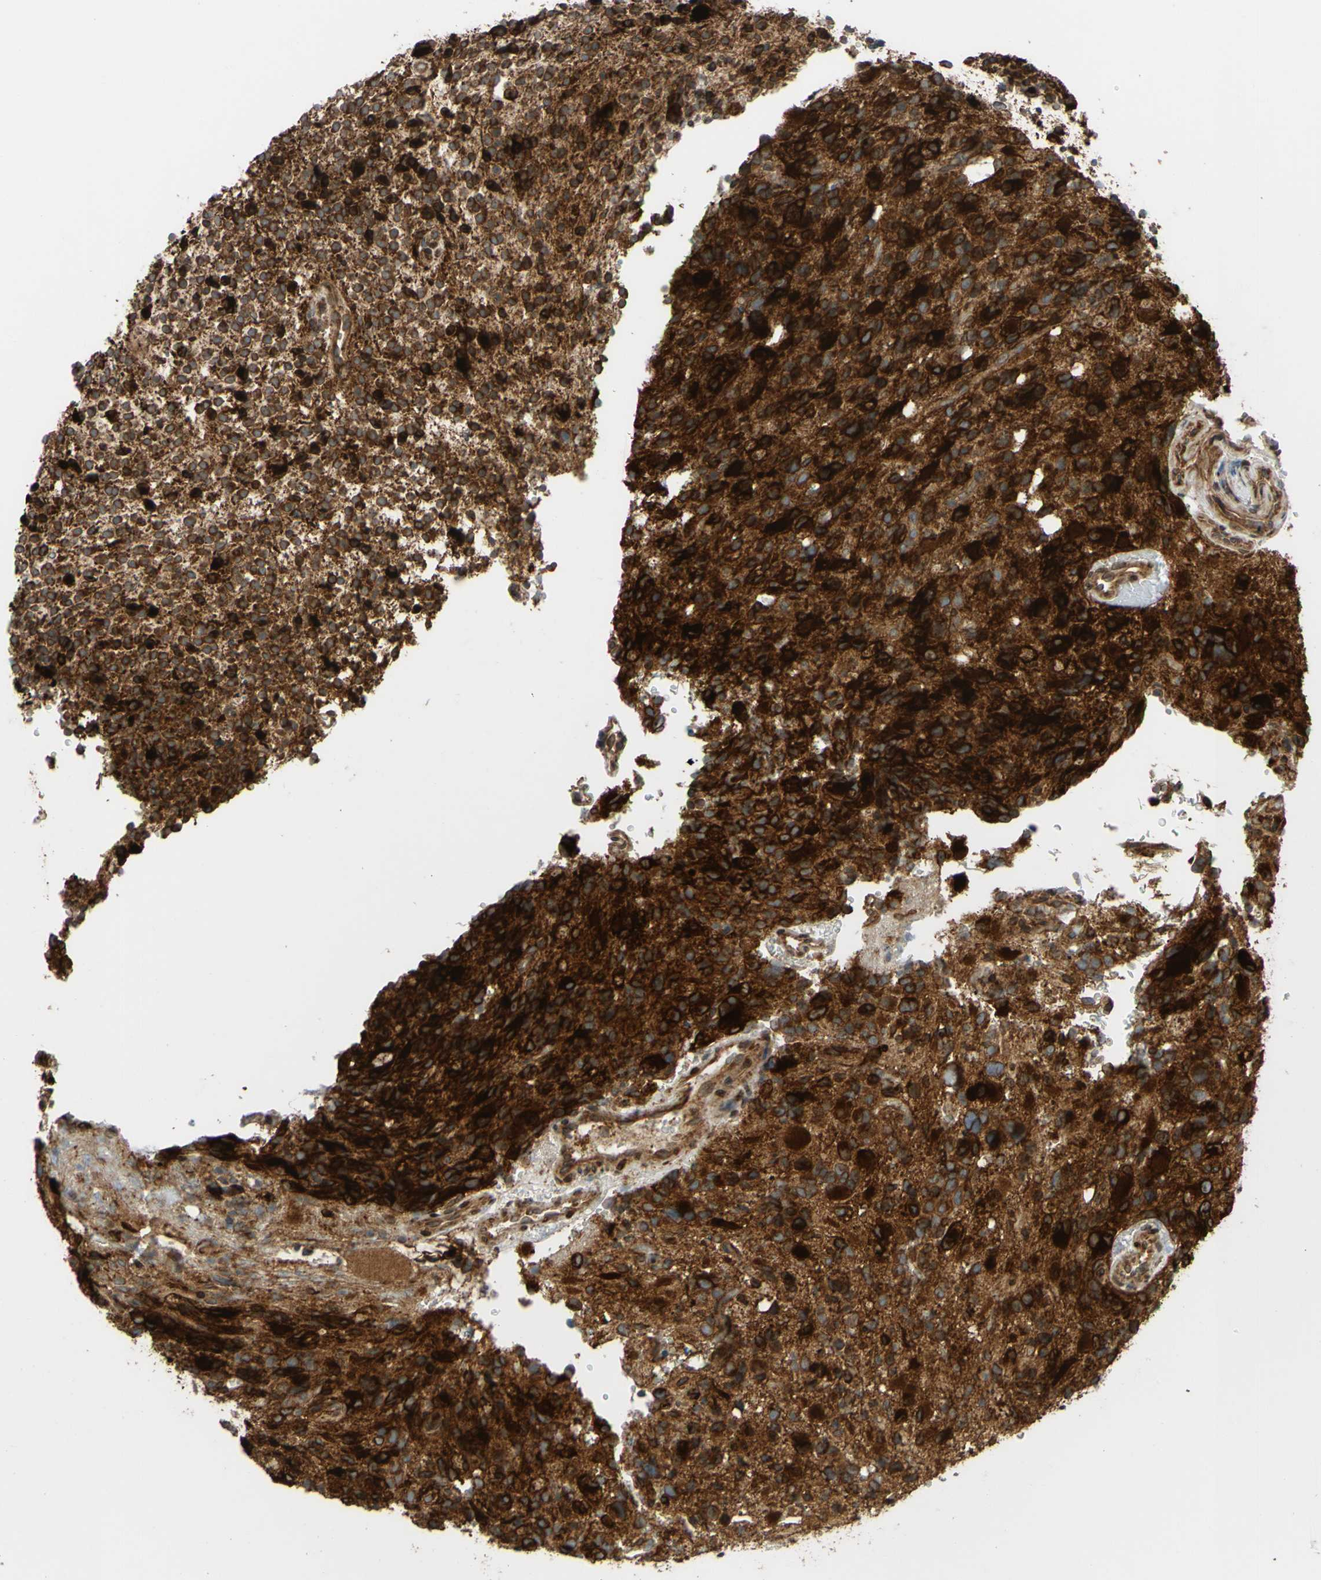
{"staining": {"intensity": "strong", "quantity": ">75%", "location": "cytoplasmic/membranous"}, "tissue": "glioma", "cell_type": "Tumor cells", "image_type": "cancer", "snomed": [{"axis": "morphology", "description": "Glioma, malignant, High grade"}, {"axis": "topography", "description": "Brain"}], "caption": "Malignant glioma (high-grade) stained for a protein exhibits strong cytoplasmic/membranous positivity in tumor cells. Nuclei are stained in blue.", "gene": "PRAF2", "patient": {"sex": "male", "age": 48}}